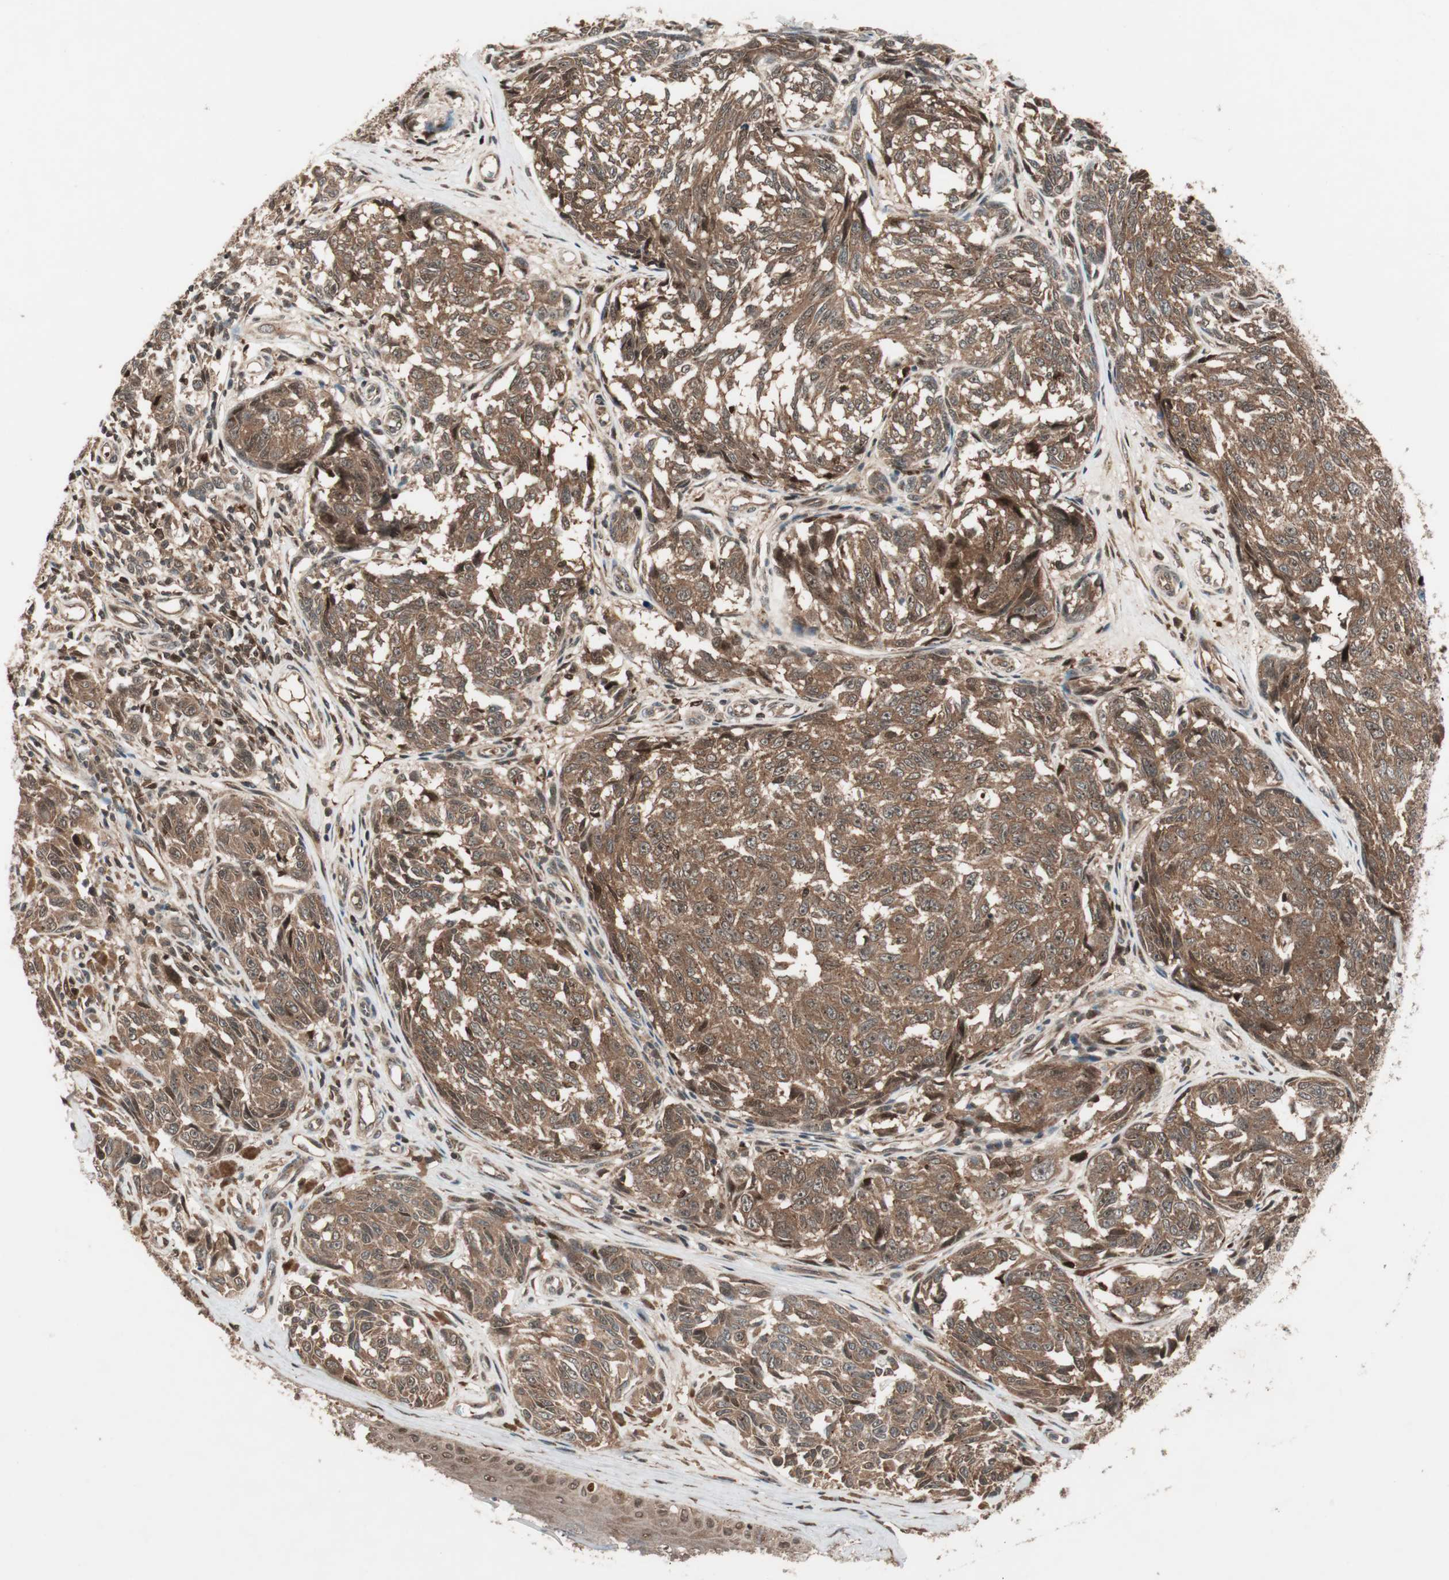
{"staining": {"intensity": "moderate", "quantity": ">75%", "location": "cytoplasmic/membranous"}, "tissue": "melanoma", "cell_type": "Tumor cells", "image_type": "cancer", "snomed": [{"axis": "morphology", "description": "Malignant melanoma, NOS"}, {"axis": "topography", "description": "Skin"}], "caption": "Melanoma was stained to show a protein in brown. There is medium levels of moderate cytoplasmic/membranous staining in approximately >75% of tumor cells.", "gene": "PRKG2", "patient": {"sex": "female", "age": 64}}